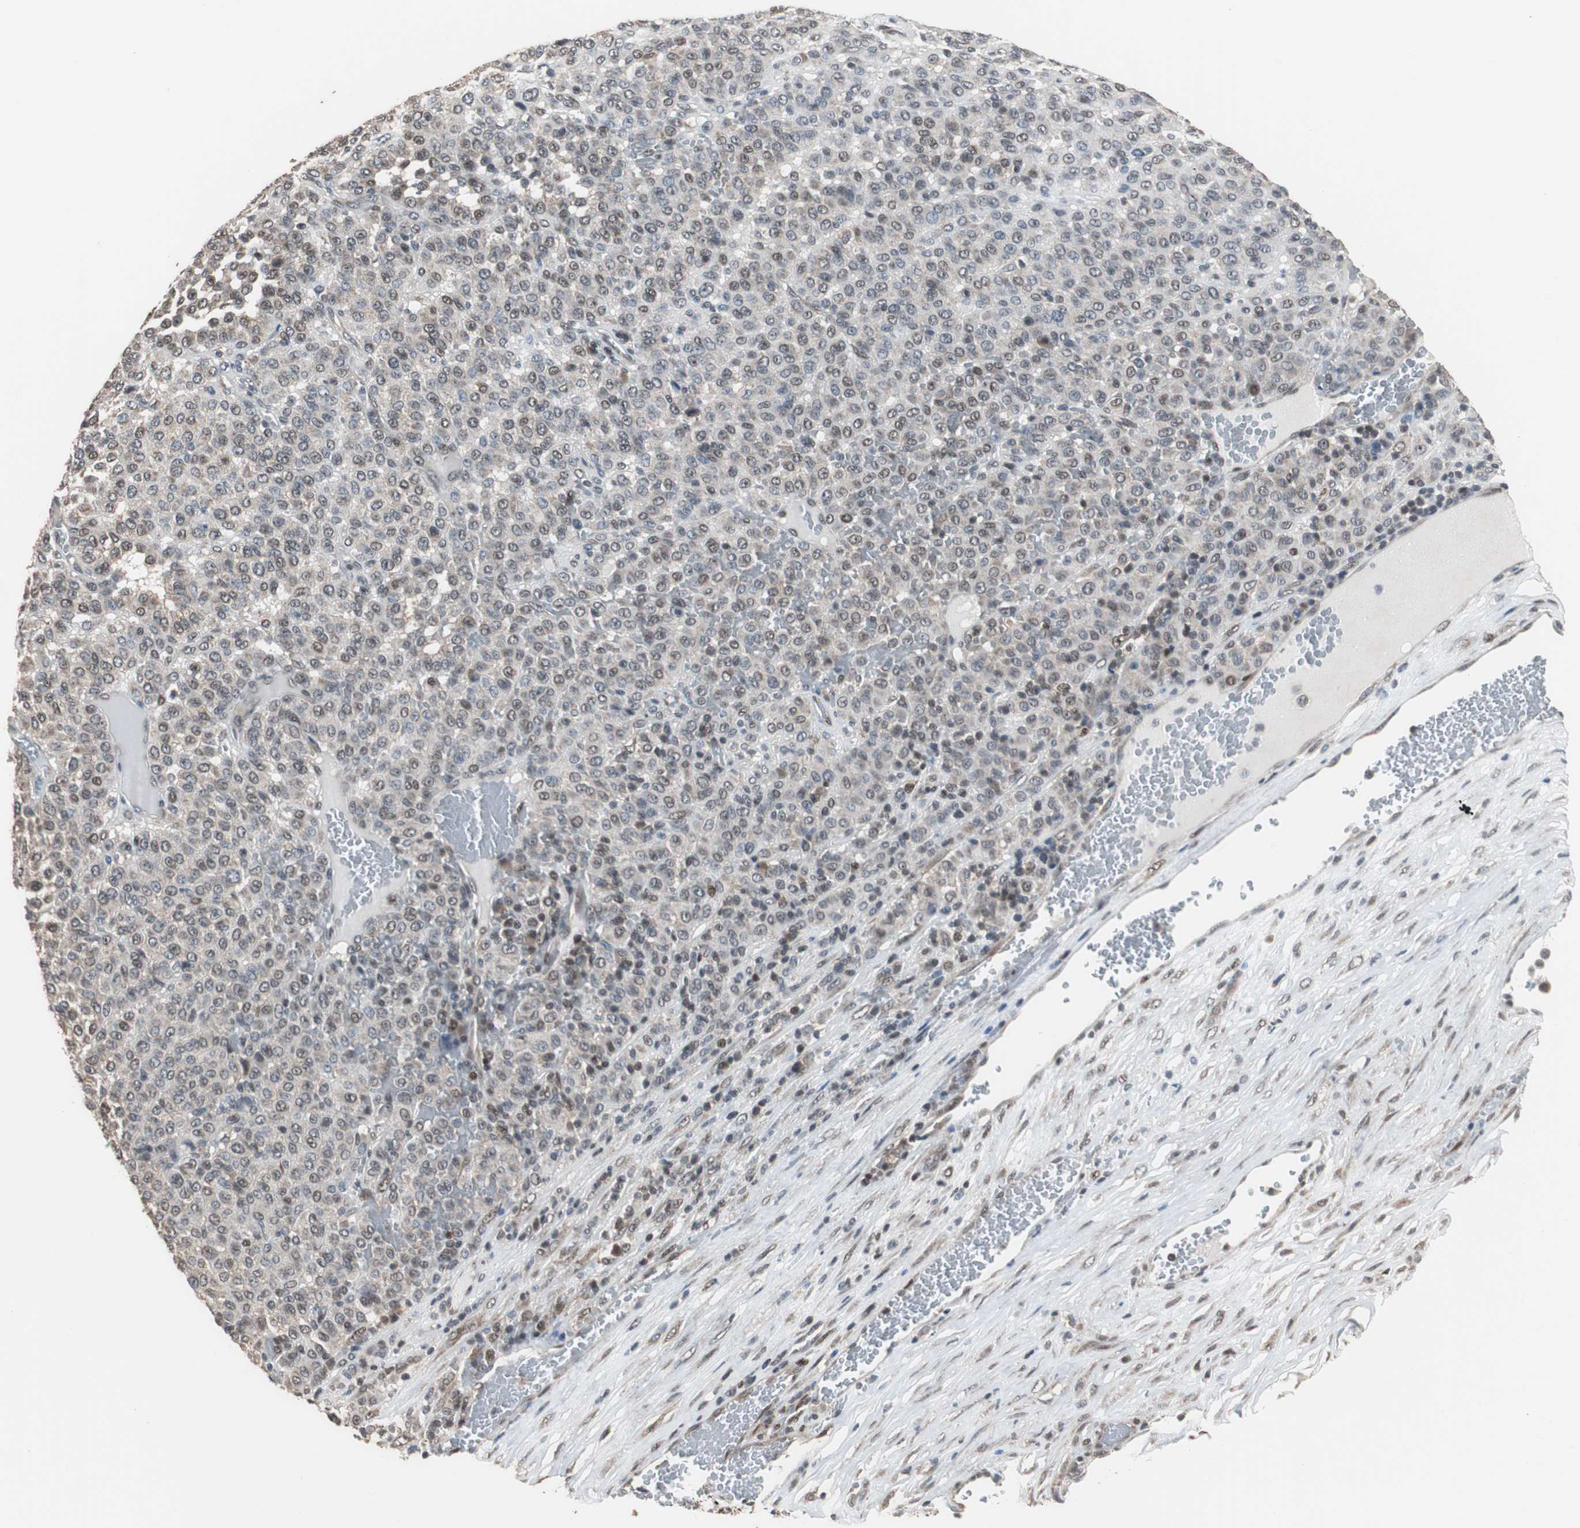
{"staining": {"intensity": "moderate", "quantity": "<25%", "location": "nuclear"}, "tissue": "melanoma", "cell_type": "Tumor cells", "image_type": "cancer", "snomed": [{"axis": "morphology", "description": "Malignant melanoma, Metastatic site"}, {"axis": "topography", "description": "Pancreas"}], "caption": "Moderate nuclear positivity is seen in about <25% of tumor cells in melanoma.", "gene": "ZHX2", "patient": {"sex": "female", "age": 30}}